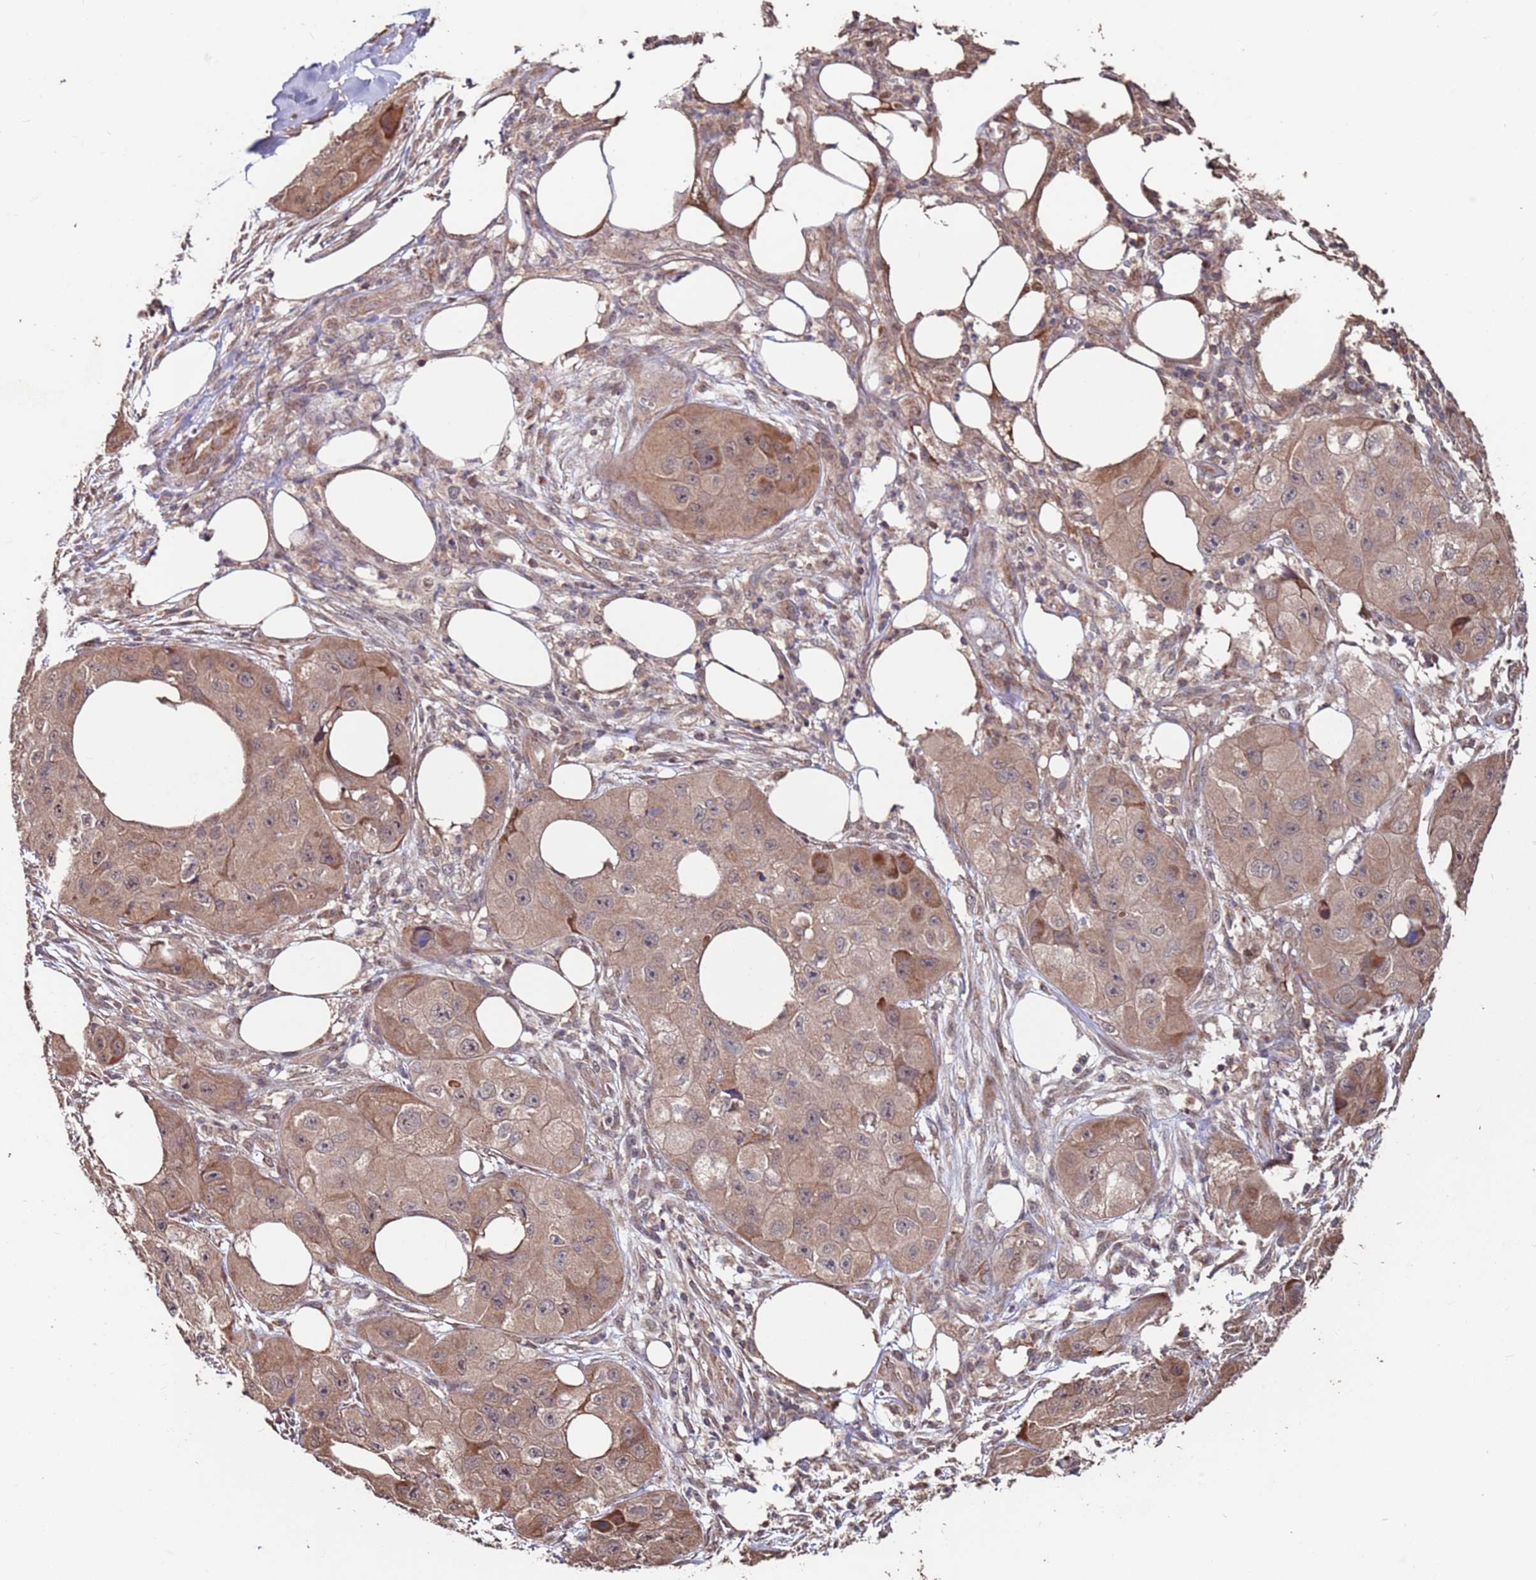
{"staining": {"intensity": "weak", "quantity": ">75%", "location": "cytoplasmic/membranous"}, "tissue": "skin cancer", "cell_type": "Tumor cells", "image_type": "cancer", "snomed": [{"axis": "morphology", "description": "Squamous cell carcinoma, NOS"}, {"axis": "topography", "description": "Skin"}, {"axis": "topography", "description": "Subcutis"}], "caption": "Weak cytoplasmic/membranous positivity is present in approximately >75% of tumor cells in skin cancer (squamous cell carcinoma).", "gene": "PRR7", "patient": {"sex": "male", "age": 73}}